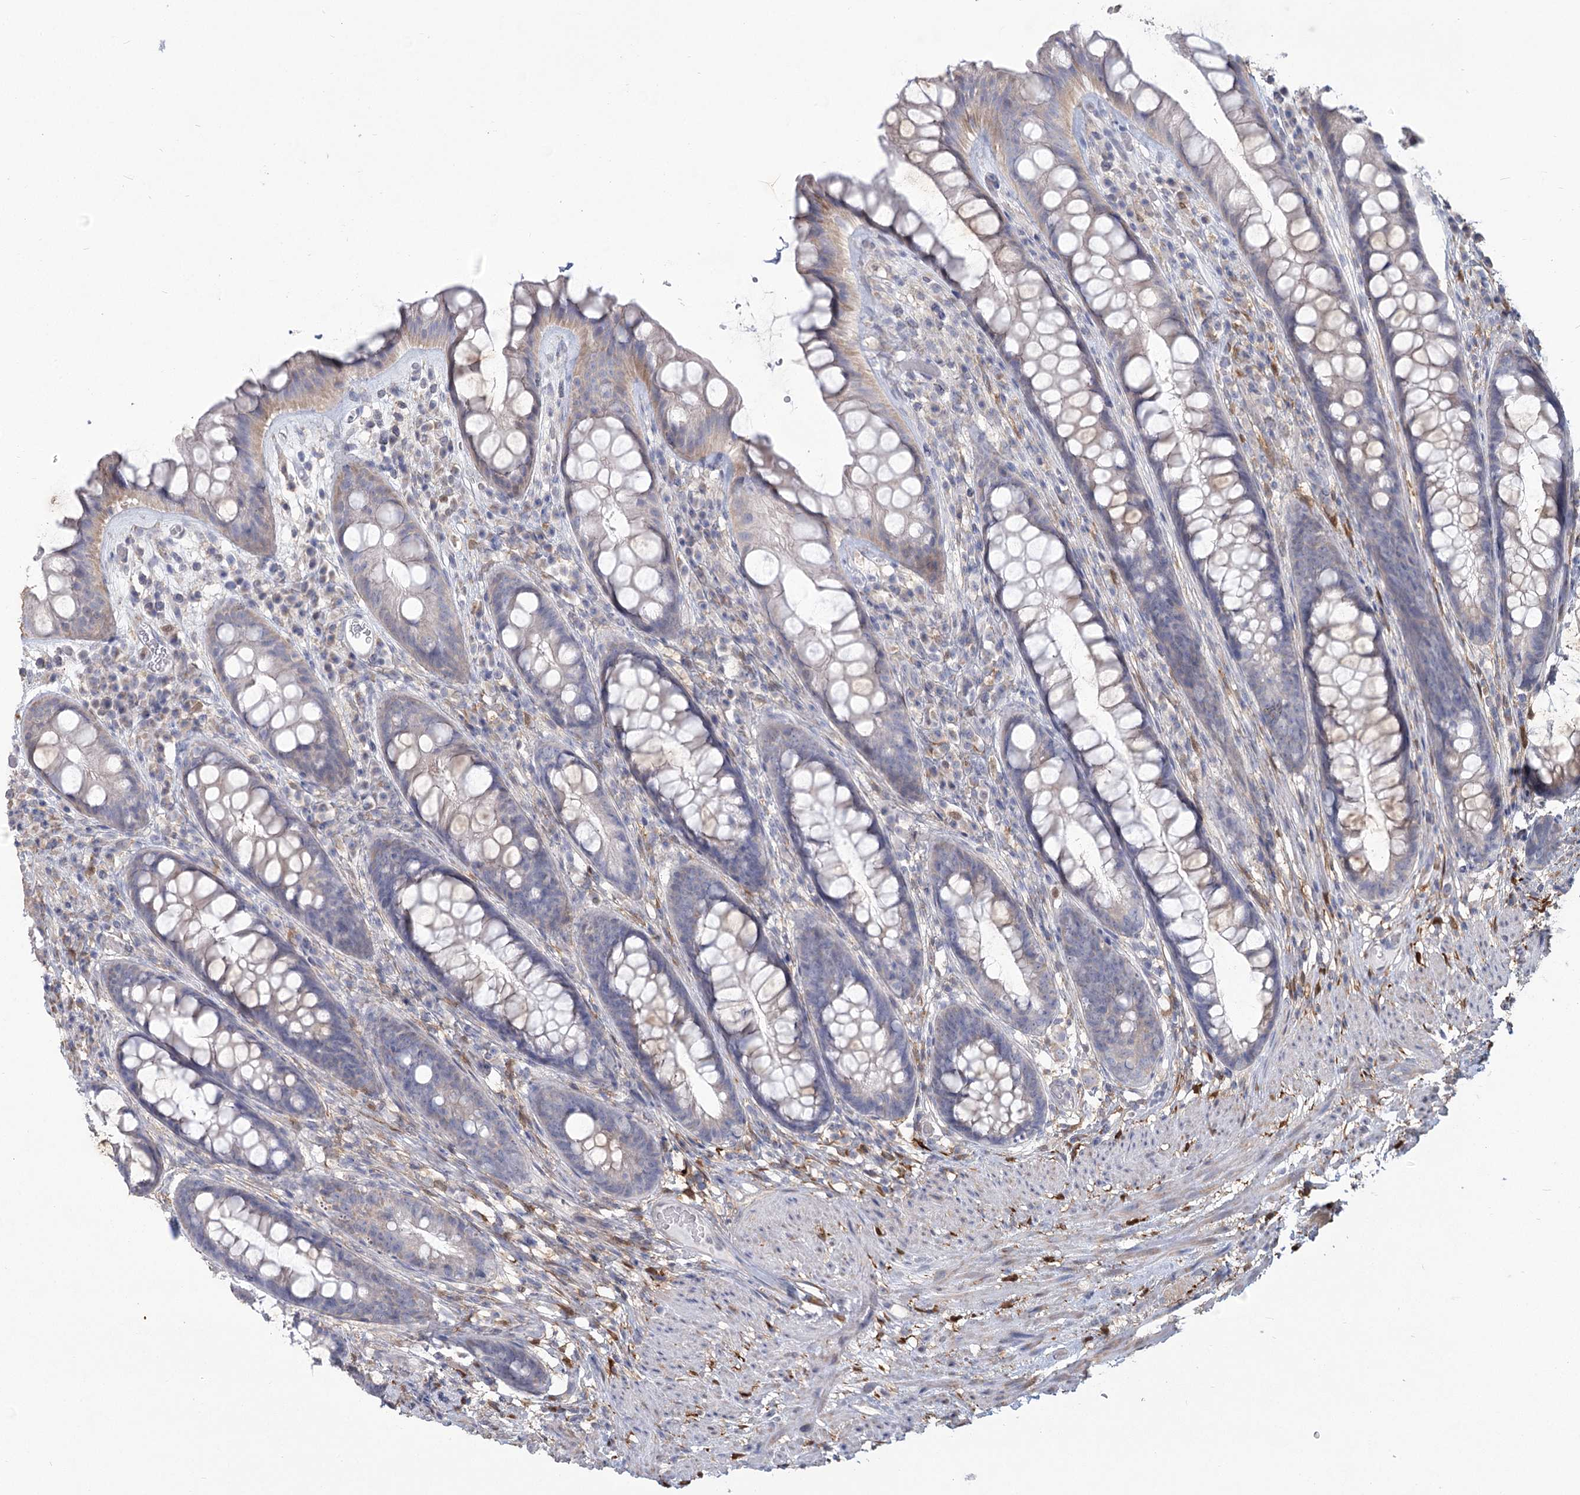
{"staining": {"intensity": "weak", "quantity": "<25%", "location": "cytoplasmic/membranous"}, "tissue": "rectum", "cell_type": "Glandular cells", "image_type": "normal", "snomed": [{"axis": "morphology", "description": "Normal tissue, NOS"}, {"axis": "topography", "description": "Rectum"}], "caption": "Micrograph shows no significant protein staining in glandular cells of benign rectum. (DAB (3,3'-diaminobenzidine) immunohistochemistry (IHC) with hematoxylin counter stain).", "gene": "CNTLN", "patient": {"sex": "male", "age": 74}}